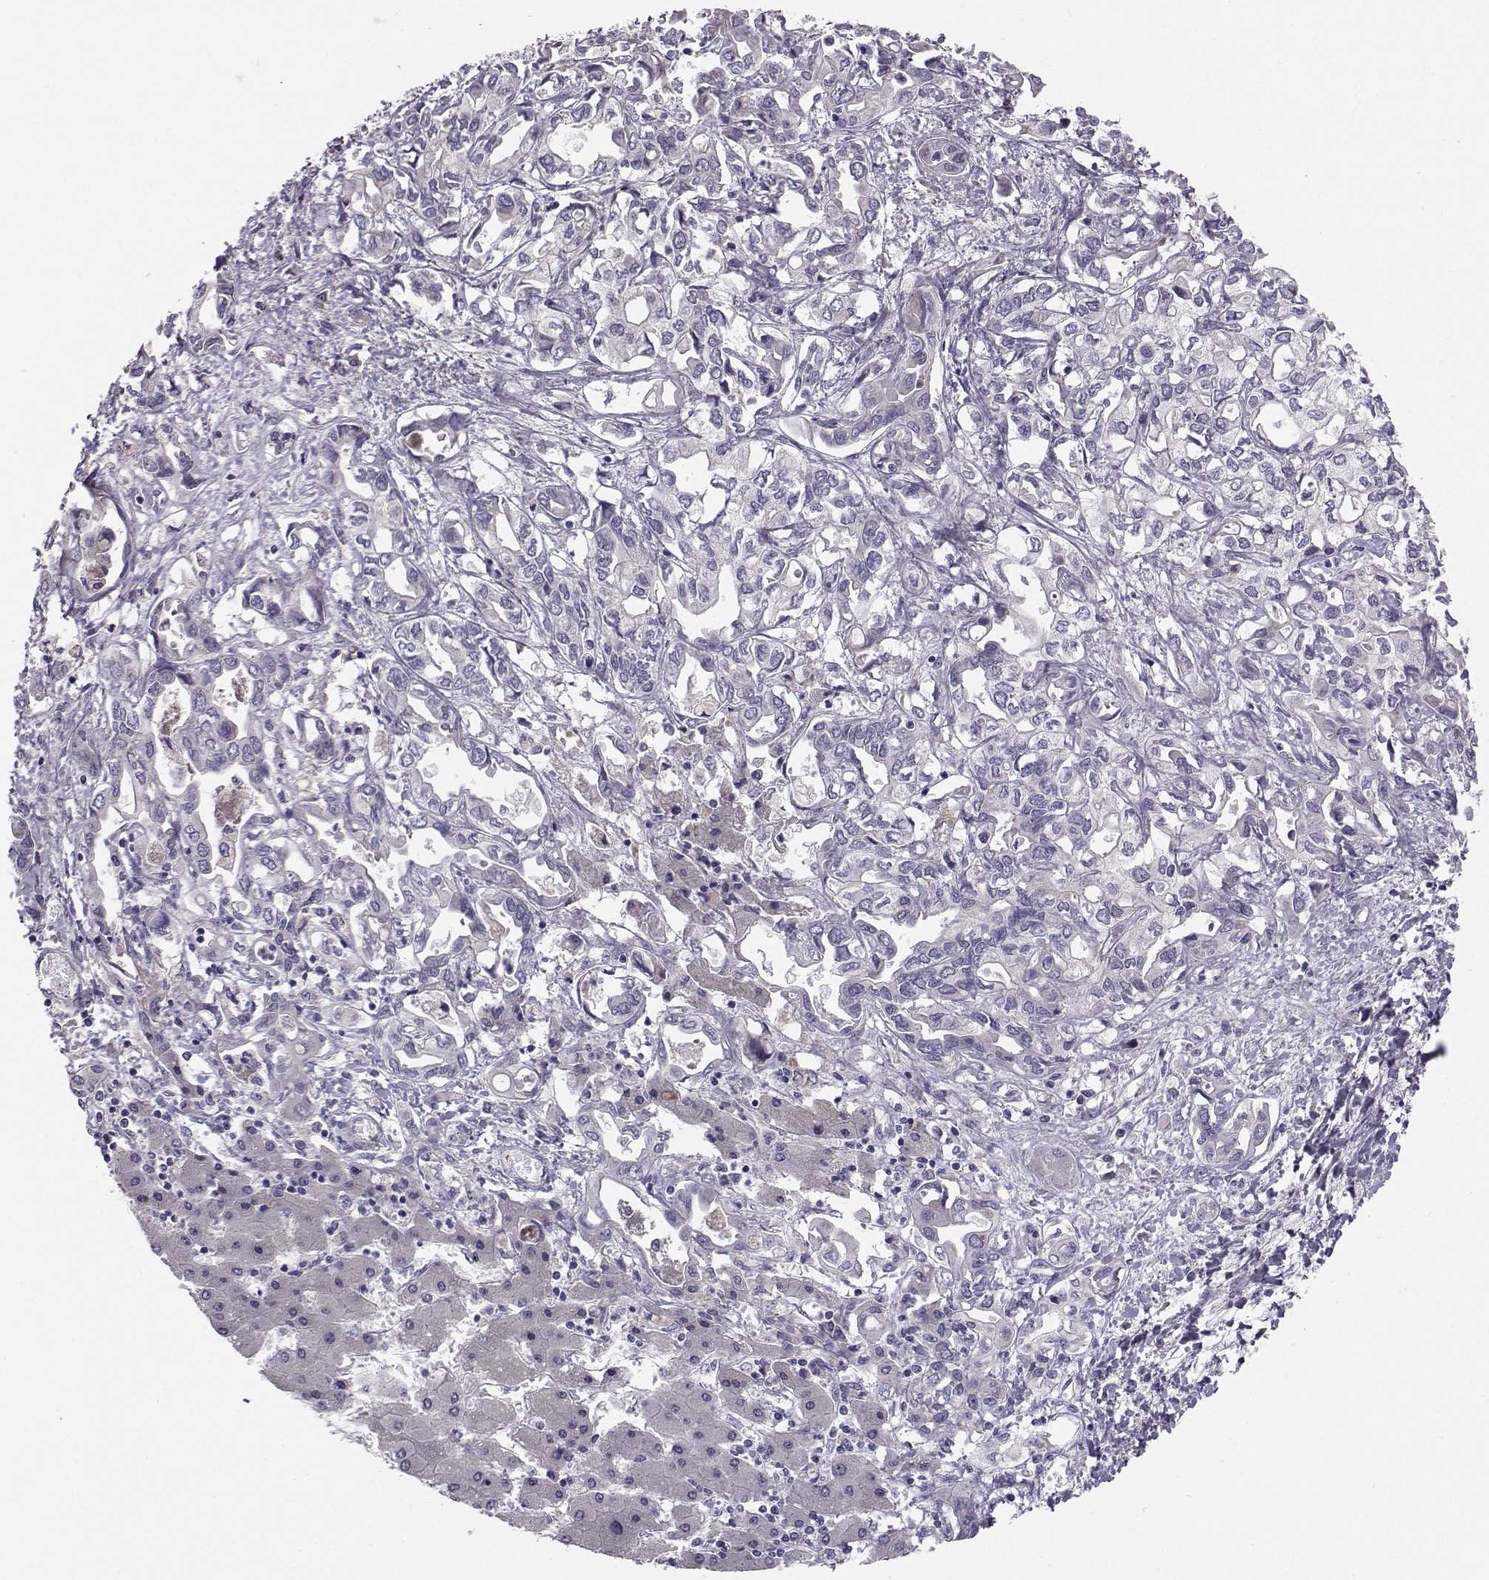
{"staining": {"intensity": "negative", "quantity": "none", "location": "none"}, "tissue": "liver cancer", "cell_type": "Tumor cells", "image_type": "cancer", "snomed": [{"axis": "morphology", "description": "Cholangiocarcinoma"}, {"axis": "topography", "description": "Liver"}], "caption": "There is no significant positivity in tumor cells of liver cancer (cholangiocarcinoma).", "gene": "PEX5L", "patient": {"sex": "female", "age": 64}}